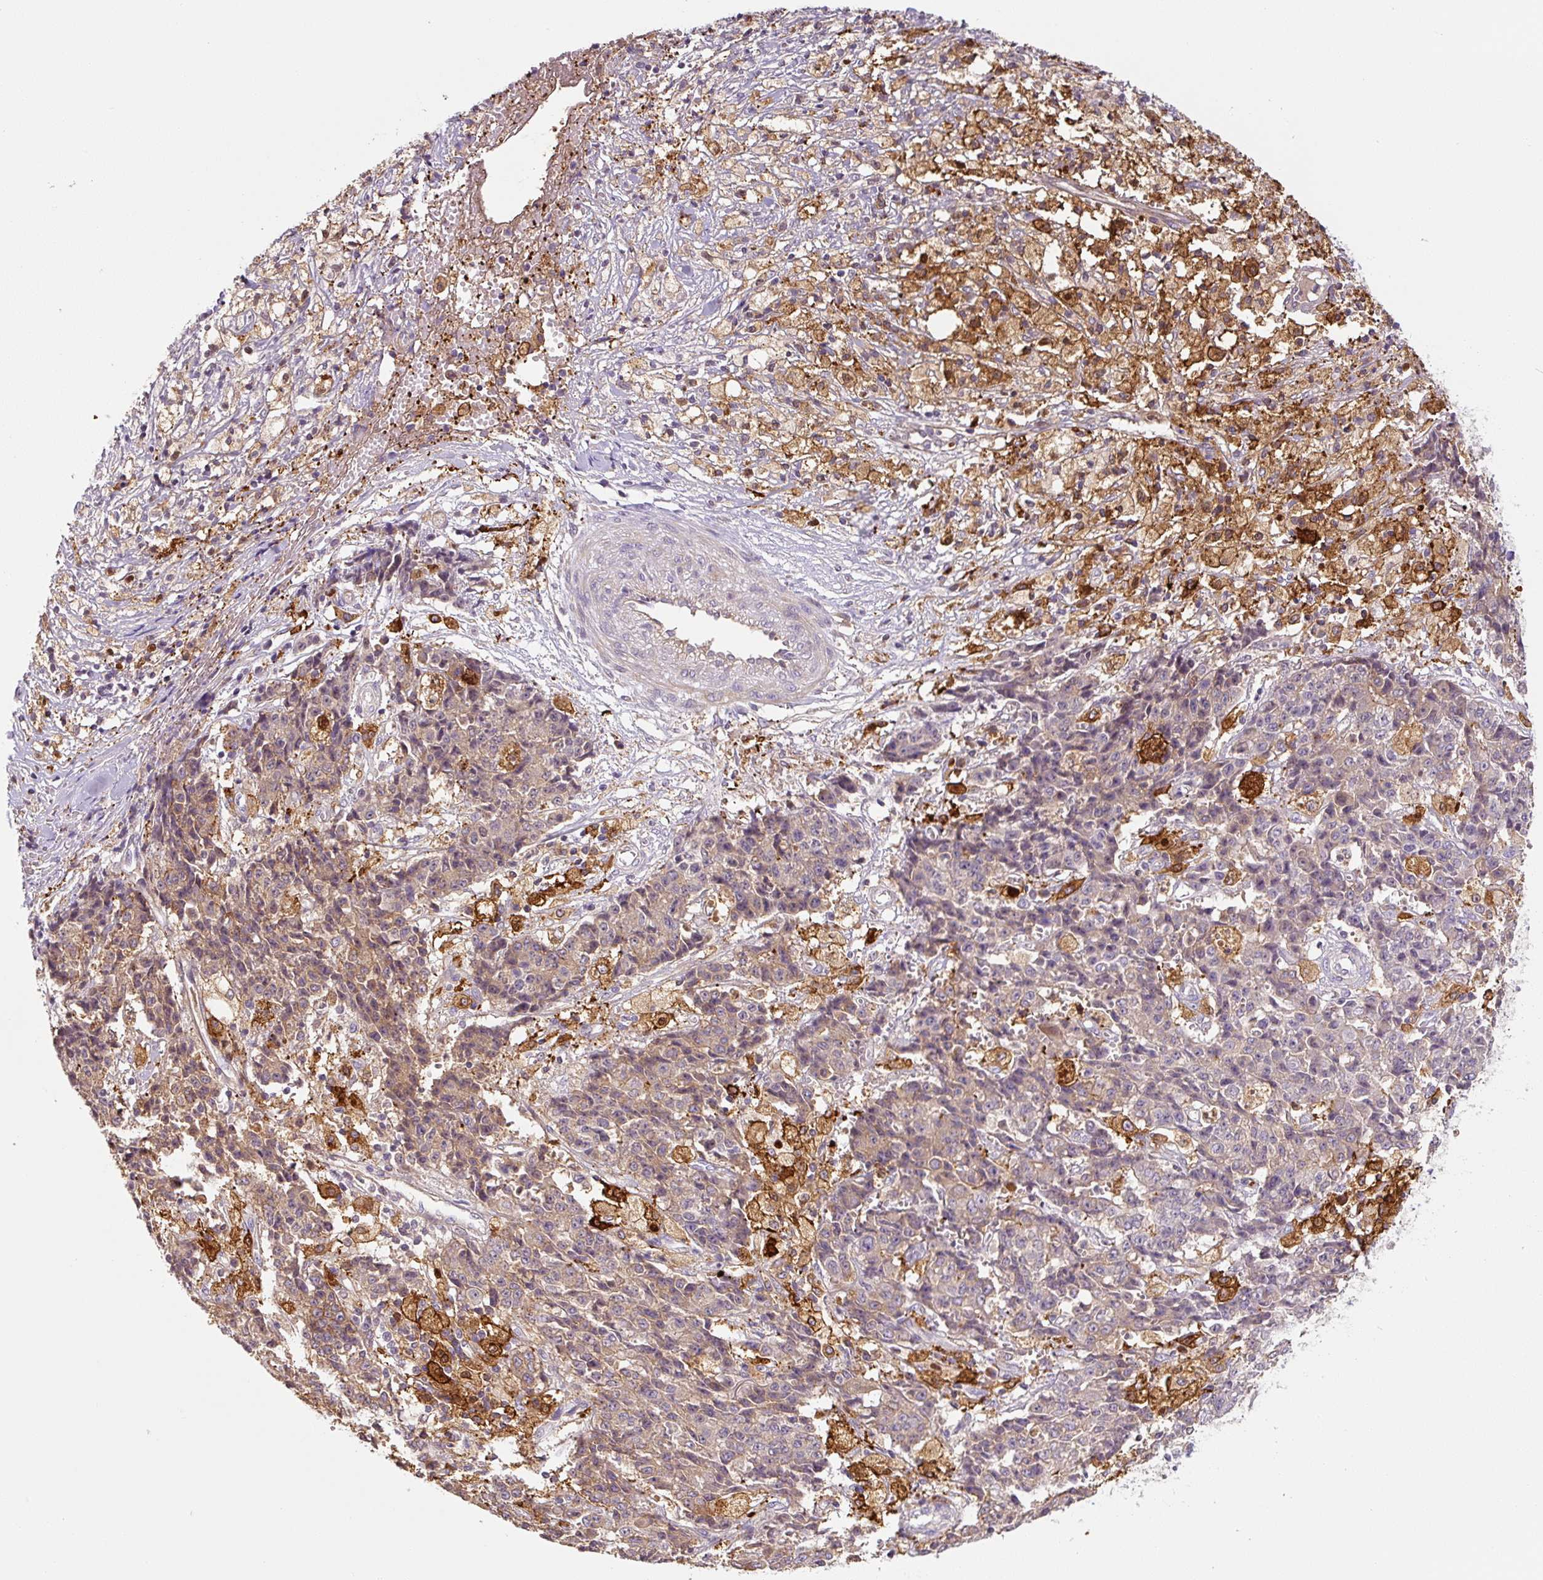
{"staining": {"intensity": "weak", "quantity": "25%-75%", "location": "cytoplasmic/membranous"}, "tissue": "ovarian cancer", "cell_type": "Tumor cells", "image_type": "cancer", "snomed": [{"axis": "morphology", "description": "Carcinoma, endometroid"}, {"axis": "topography", "description": "Ovary"}], "caption": "Immunohistochemical staining of human ovarian endometroid carcinoma reveals low levels of weak cytoplasmic/membranous positivity in approximately 25%-75% of tumor cells. (IHC, brightfield microscopy, high magnification).", "gene": "FUT10", "patient": {"sex": "female", "age": 42}}